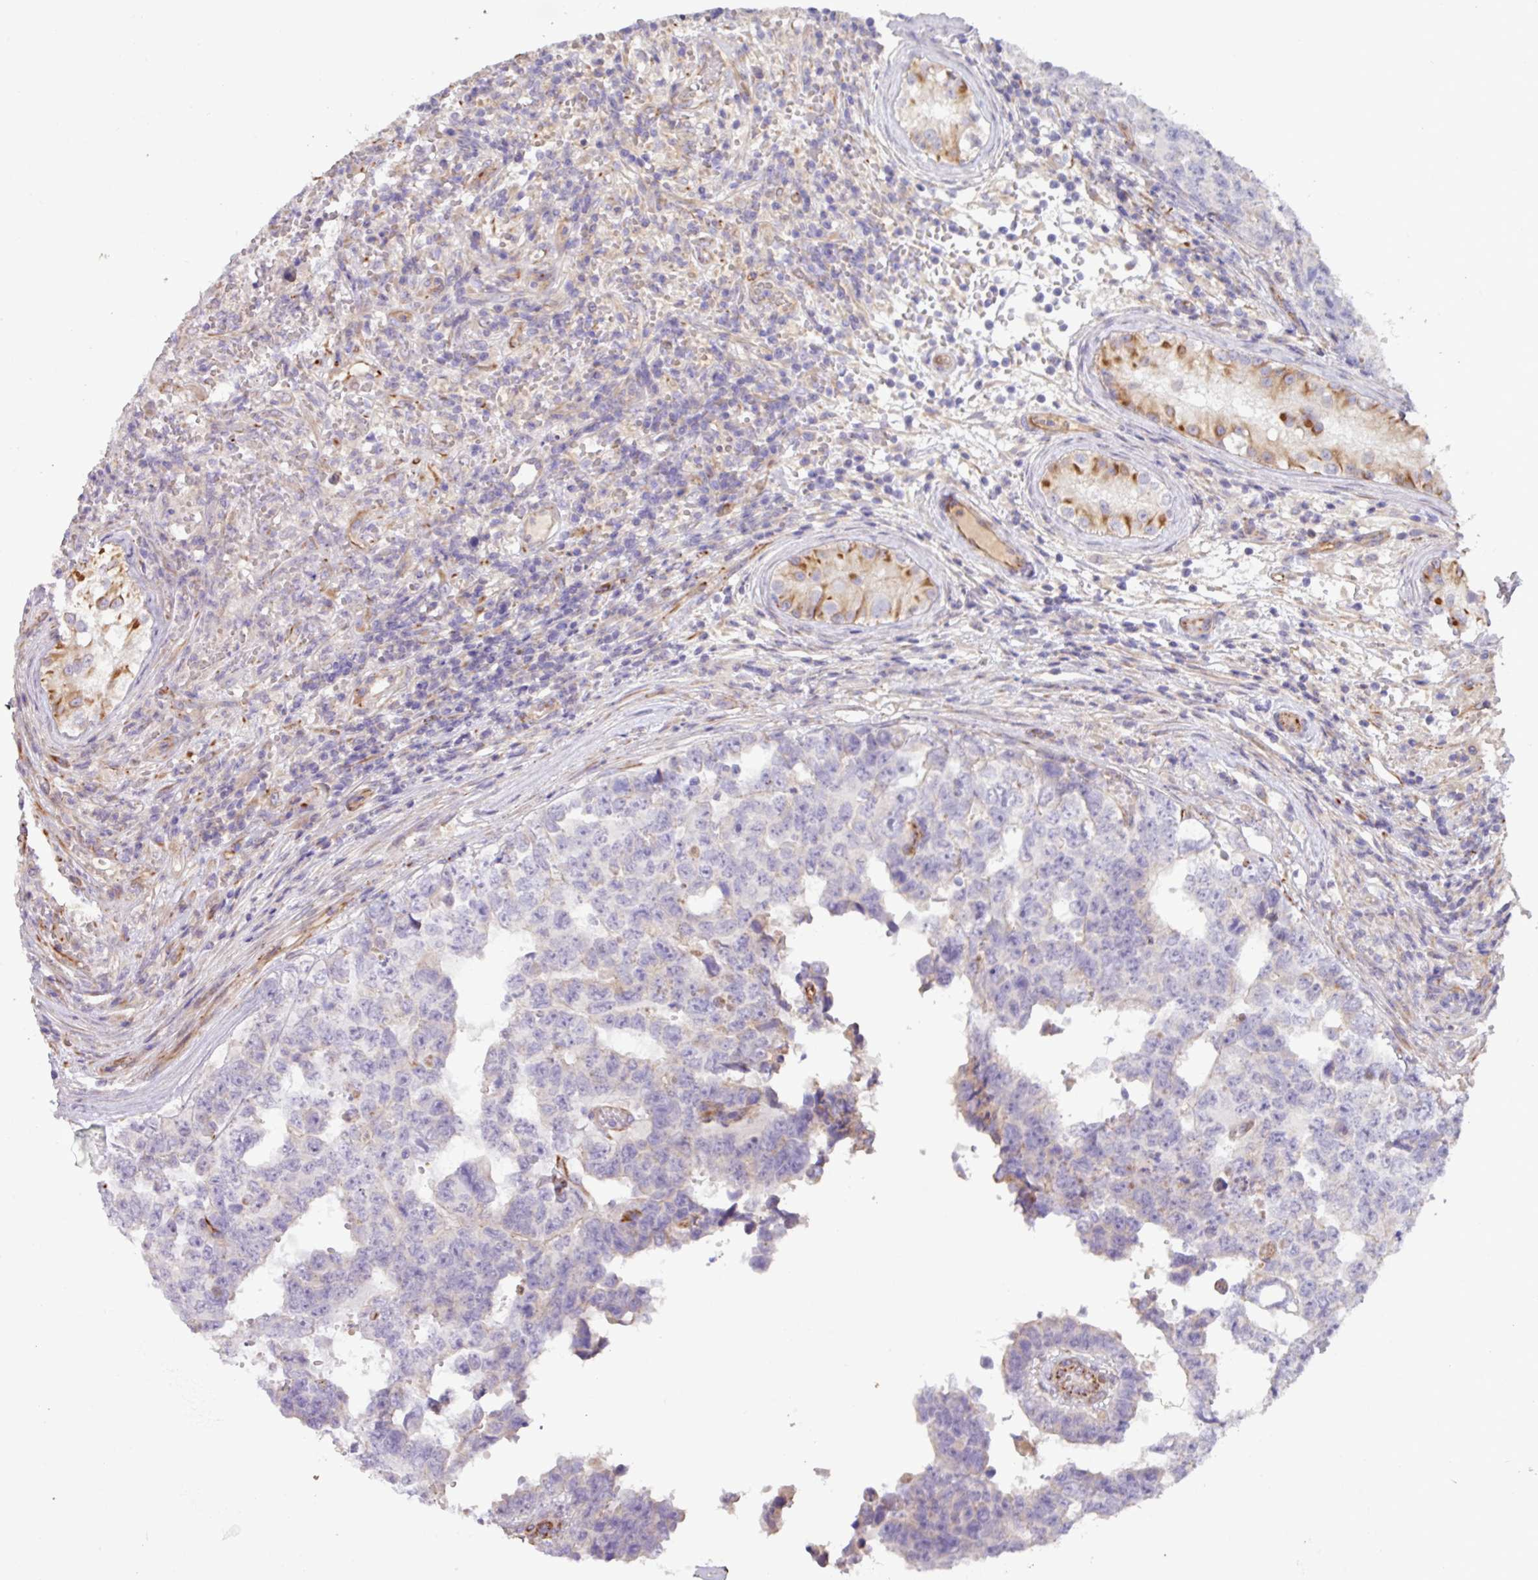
{"staining": {"intensity": "negative", "quantity": "none", "location": "none"}, "tissue": "testis cancer", "cell_type": "Tumor cells", "image_type": "cancer", "snomed": [{"axis": "morphology", "description": "Normal tissue, NOS"}, {"axis": "morphology", "description": "Carcinoma, Embryonal, NOS"}, {"axis": "topography", "description": "Testis"}, {"axis": "topography", "description": "Epididymis"}], "caption": "Tumor cells are negative for protein expression in human embryonal carcinoma (testis). The staining is performed using DAB brown chromogen with nuclei counter-stained in using hematoxylin.", "gene": "MRM2", "patient": {"sex": "male", "age": 25}}